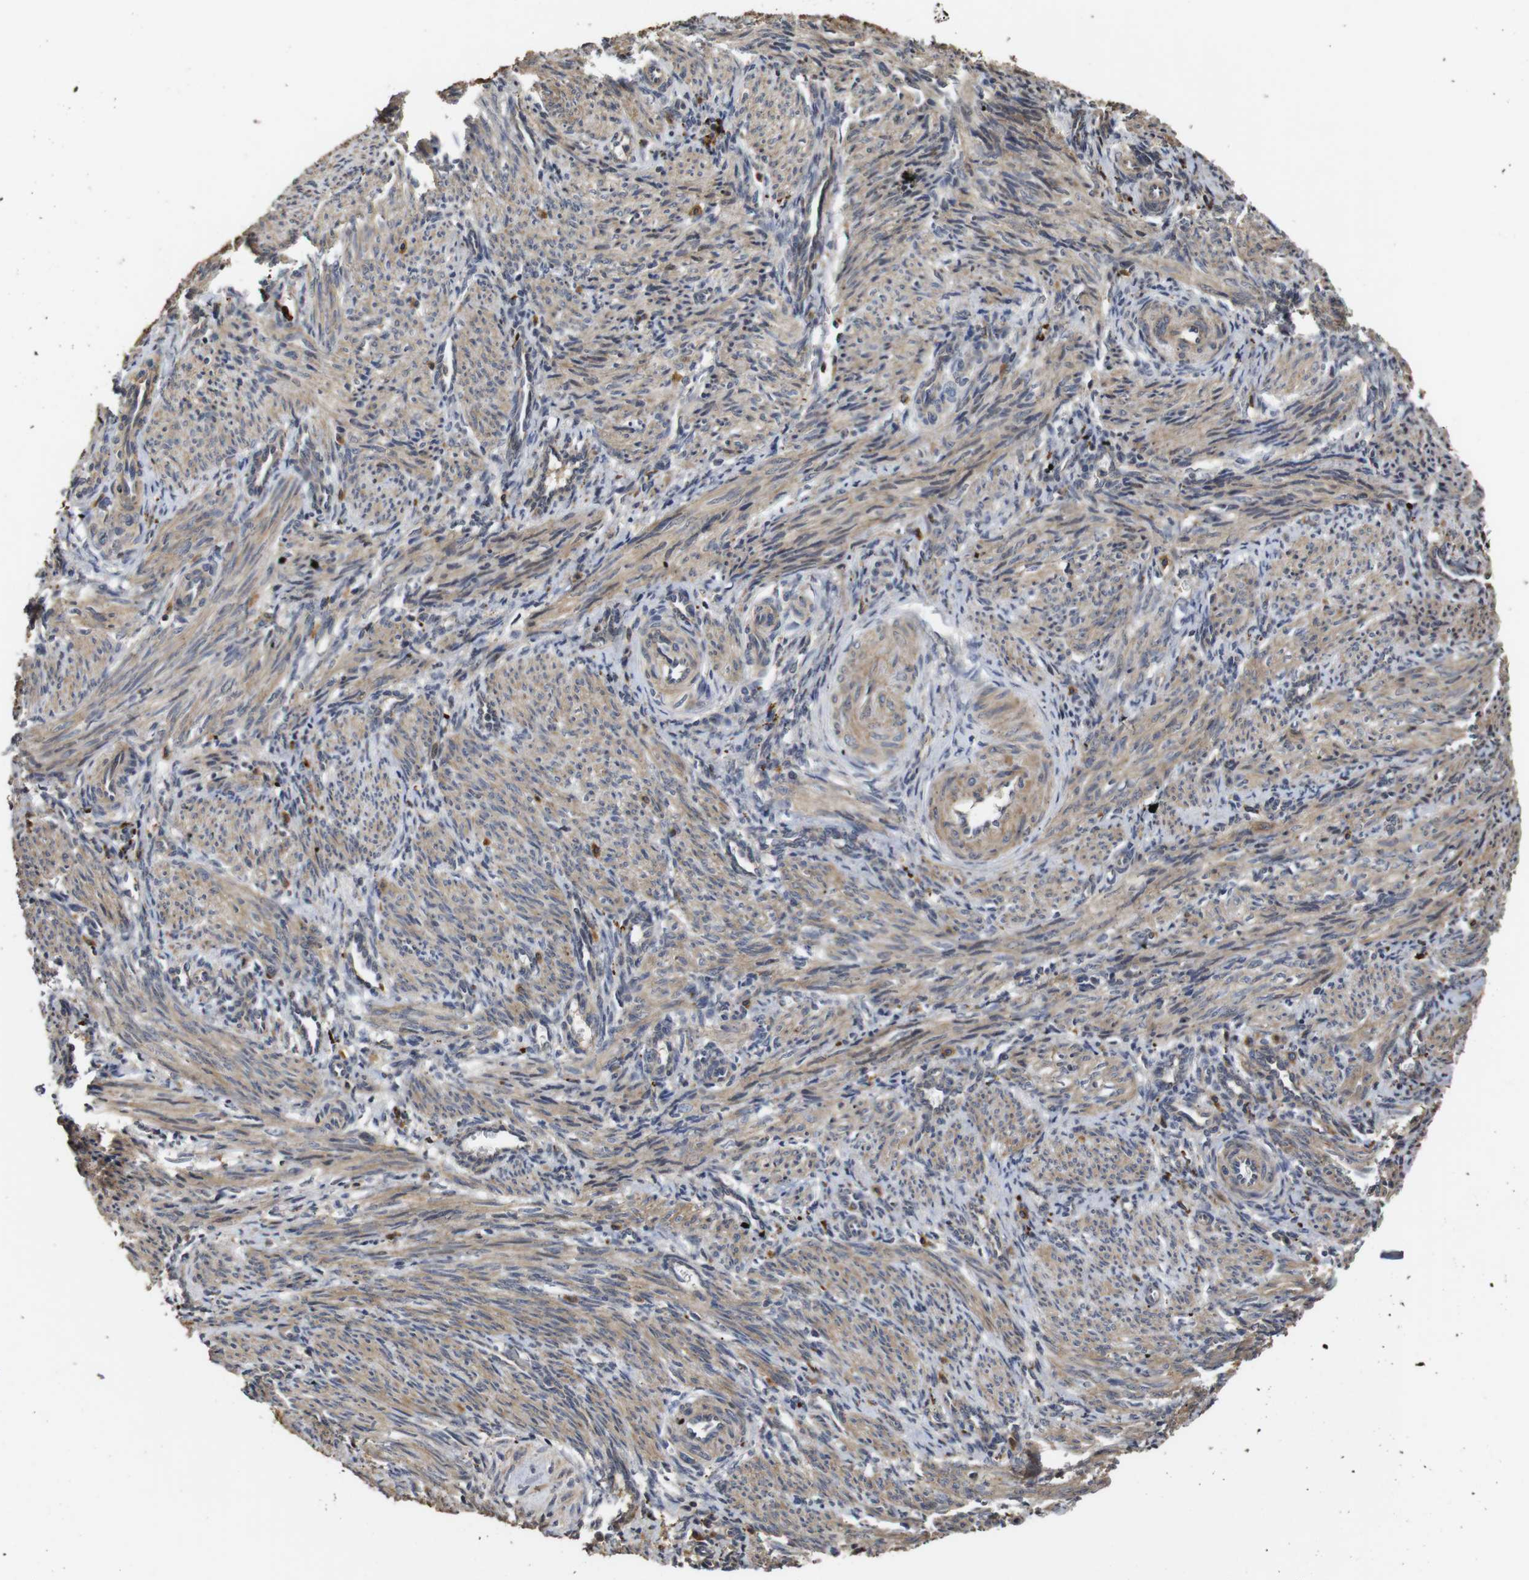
{"staining": {"intensity": "moderate", "quantity": ">75%", "location": "cytoplasmic/membranous"}, "tissue": "smooth muscle", "cell_type": "Smooth muscle cells", "image_type": "normal", "snomed": [{"axis": "morphology", "description": "Normal tissue, NOS"}, {"axis": "topography", "description": "Endometrium"}], "caption": "IHC of normal smooth muscle demonstrates medium levels of moderate cytoplasmic/membranous positivity in about >75% of smooth muscle cells.", "gene": "PTPN14", "patient": {"sex": "female", "age": 33}}